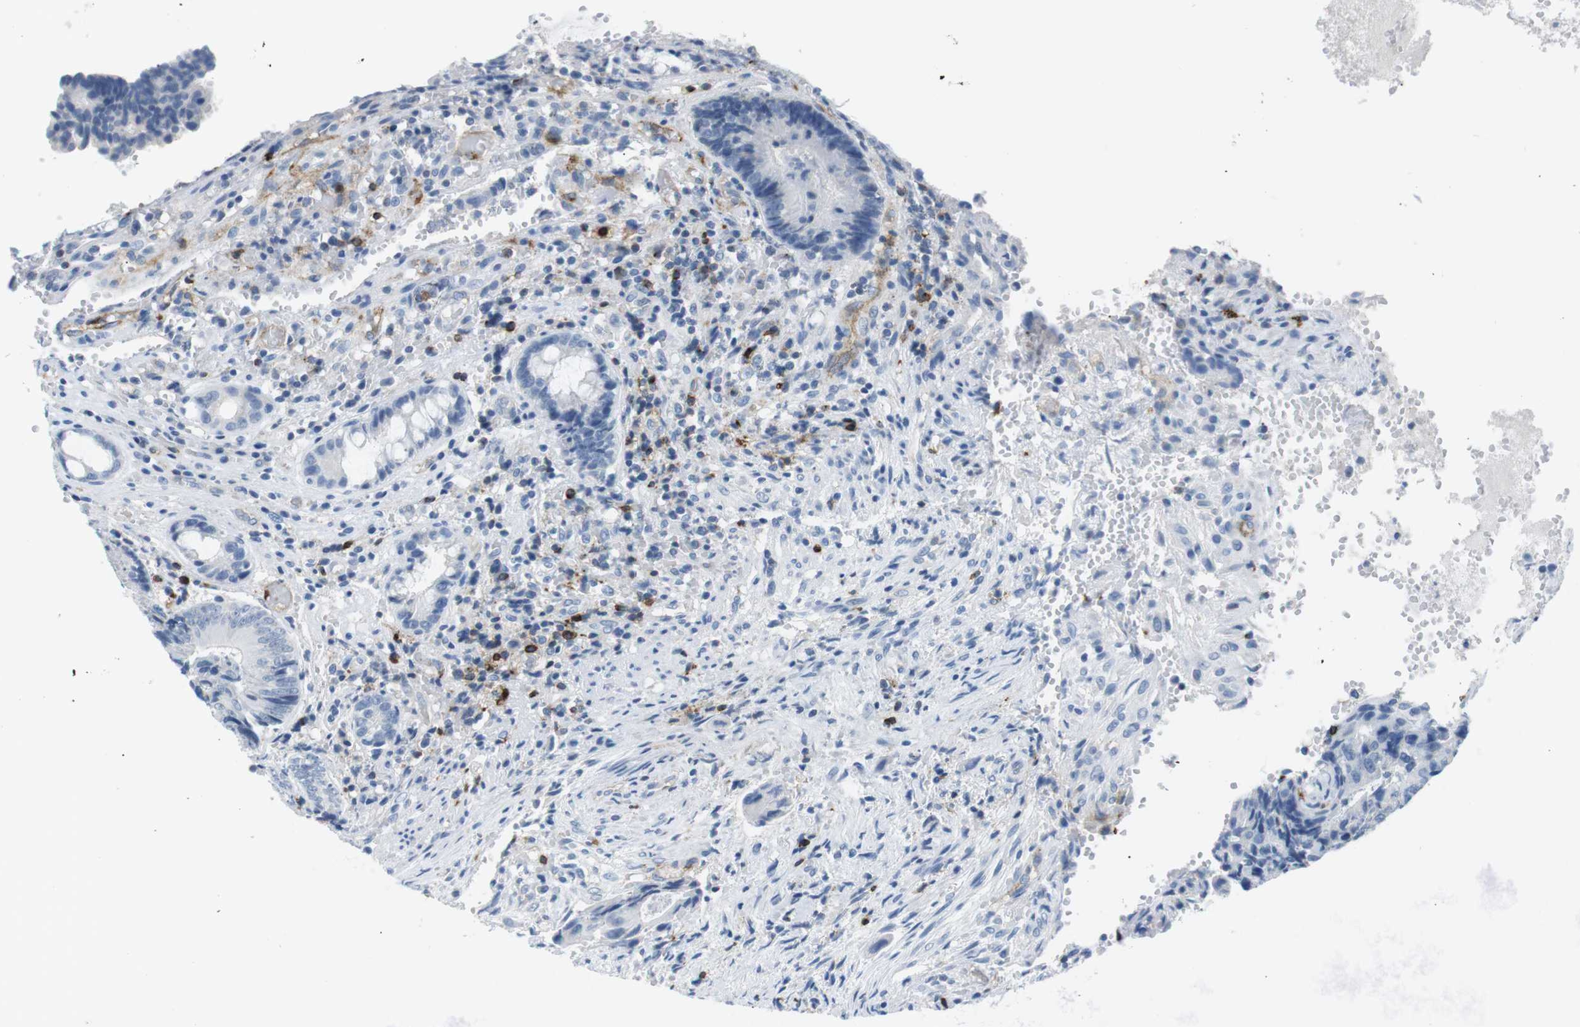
{"staining": {"intensity": "negative", "quantity": "none", "location": "none"}, "tissue": "colorectal cancer", "cell_type": "Tumor cells", "image_type": "cancer", "snomed": [{"axis": "morphology", "description": "Adenocarcinoma, NOS"}, {"axis": "topography", "description": "Colon"}], "caption": "Photomicrograph shows no protein expression in tumor cells of colorectal adenocarcinoma tissue. The staining is performed using DAB brown chromogen with nuclei counter-stained in using hematoxylin.", "gene": "TNFRSF4", "patient": {"sex": "female", "age": 57}}